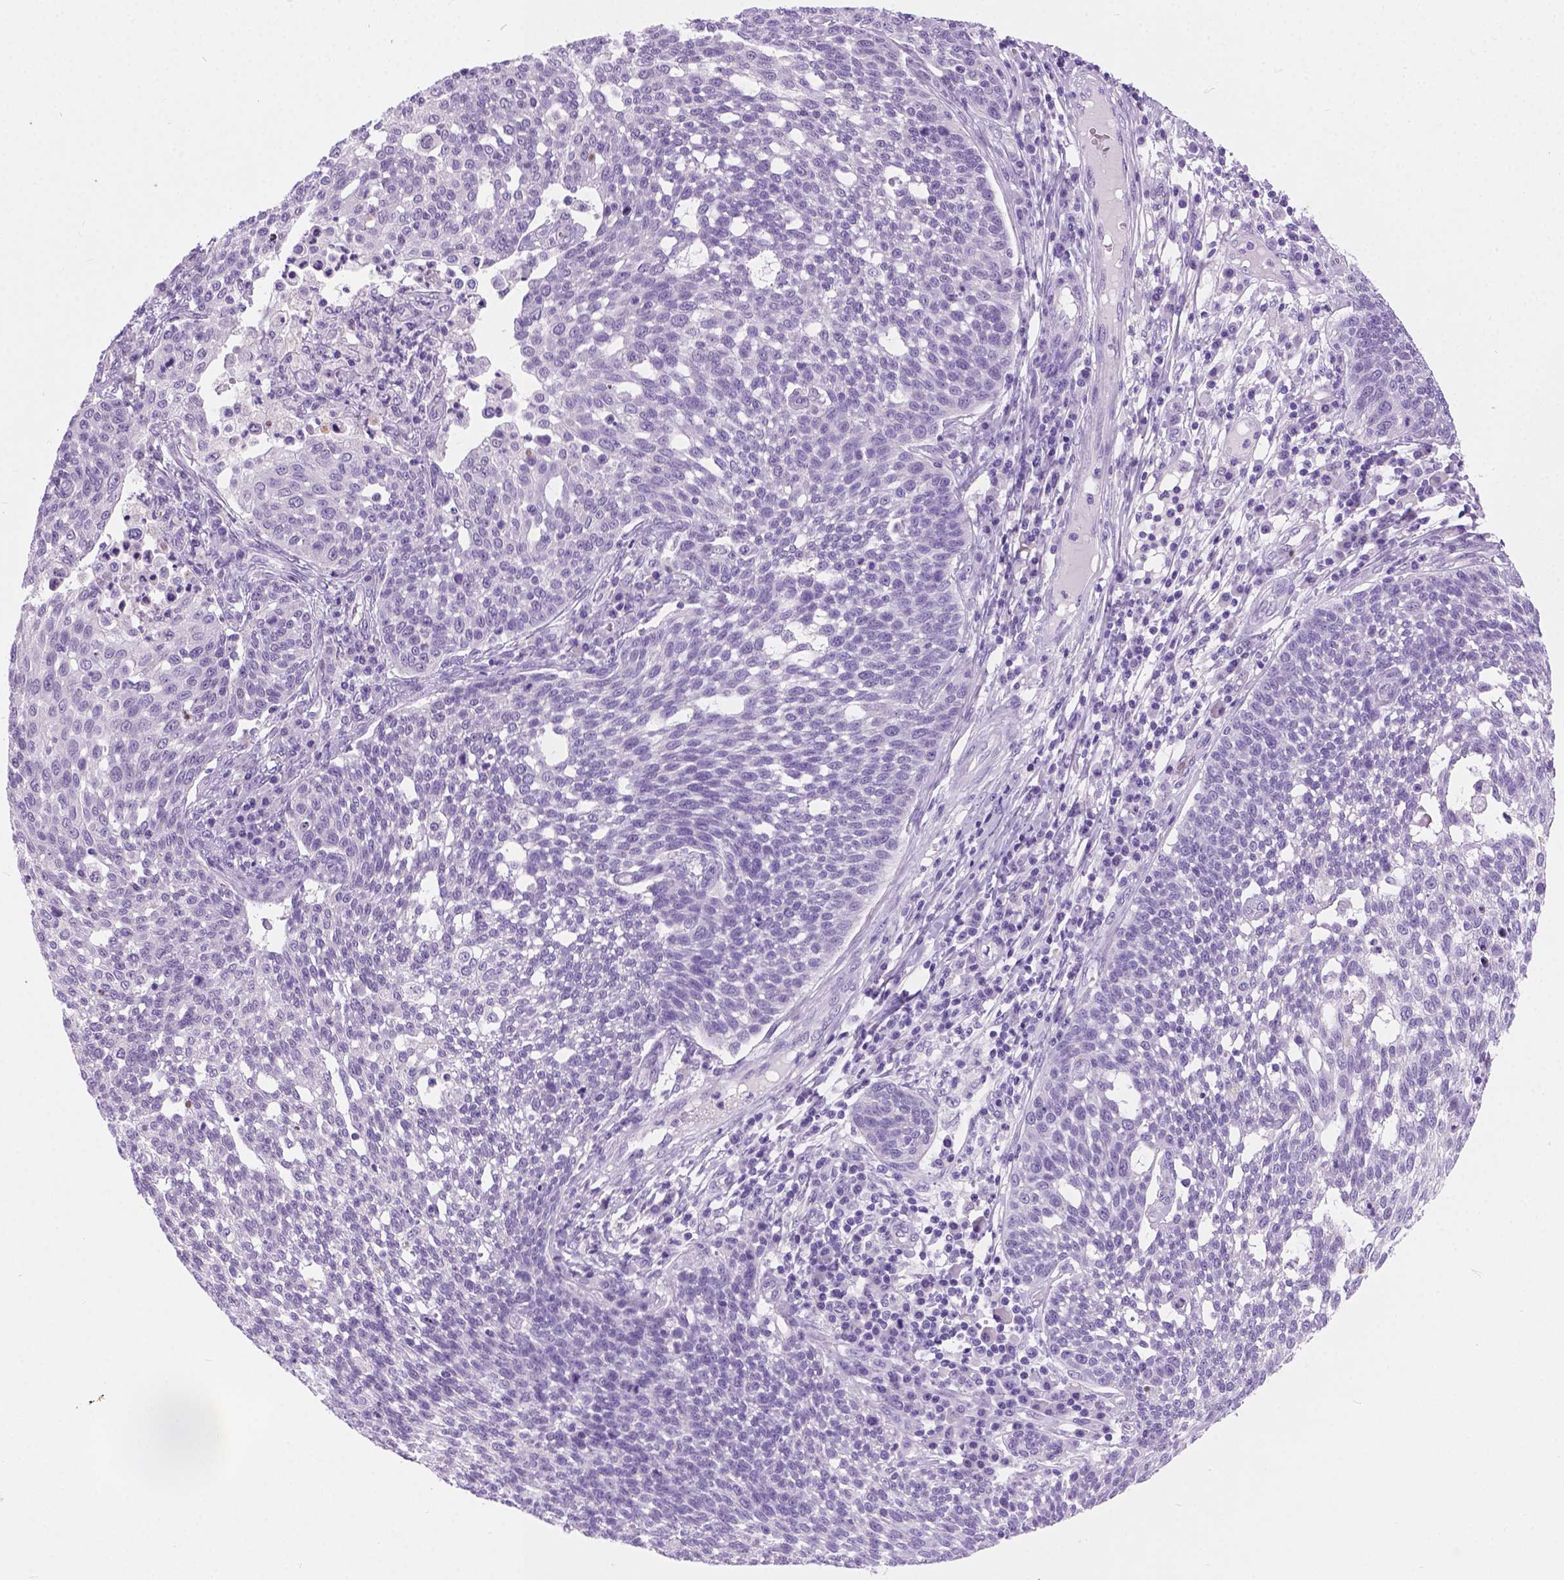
{"staining": {"intensity": "negative", "quantity": "none", "location": "none"}, "tissue": "cervical cancer", "cell_type": "Tumor cells", "image_type": "cancer", "snomed": [{"axis": "morphology", "description": "Squamous cell carcinoma, NOS"}, {"axis": "topography", "description": "Cervix"}], "caption": "Histopathology image shows no protein expression in tumor cells of cervical cancer tissue. (DAB (3,3'-diaminobenzidine) IHC visualized using brightfield microscopy, high magnification).", "gene": "ARMS2", "patient": {"sex": "female", "age": 34}}